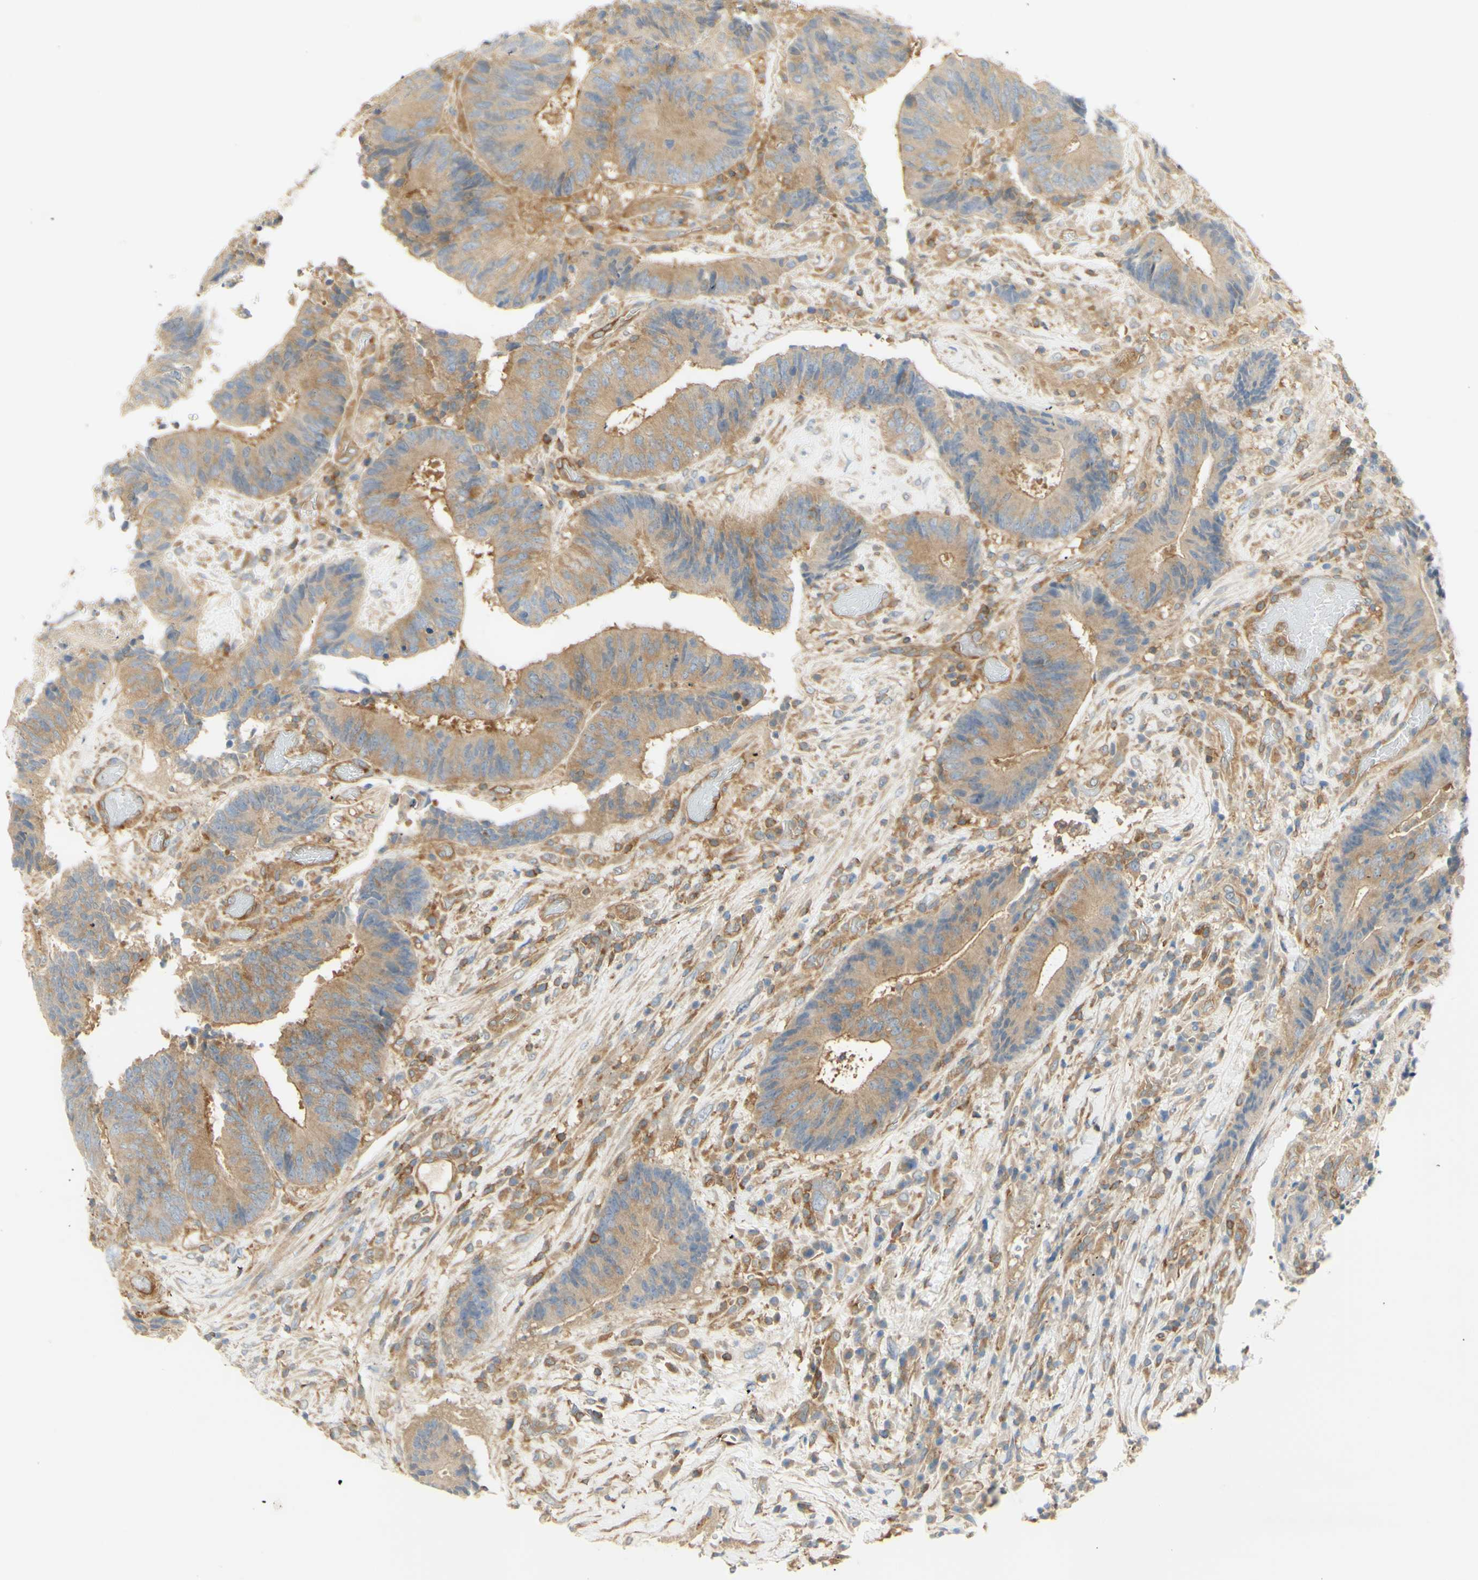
{"staining": {"intensity": "moderate", "quantity": ">75%", "location": "cytoplasmic/membranous"}, "tissue": "colorectal cancer", "cell_type": "Tumor cells", "image_type": "cancer", "snomed": [{"axis": "morphology", "description": "Adenocarcinoma, NOS"}, {"axis": "topography", "description": "Rectum"}], "caption": "Colorectal cancer stained with a brown dye exhibits moderate cytoplasmic/membranous positive expression in approximately >75% of tumor cells.", "gene": "IKBKG", "patient": {"sex": "male", "age": 72}}